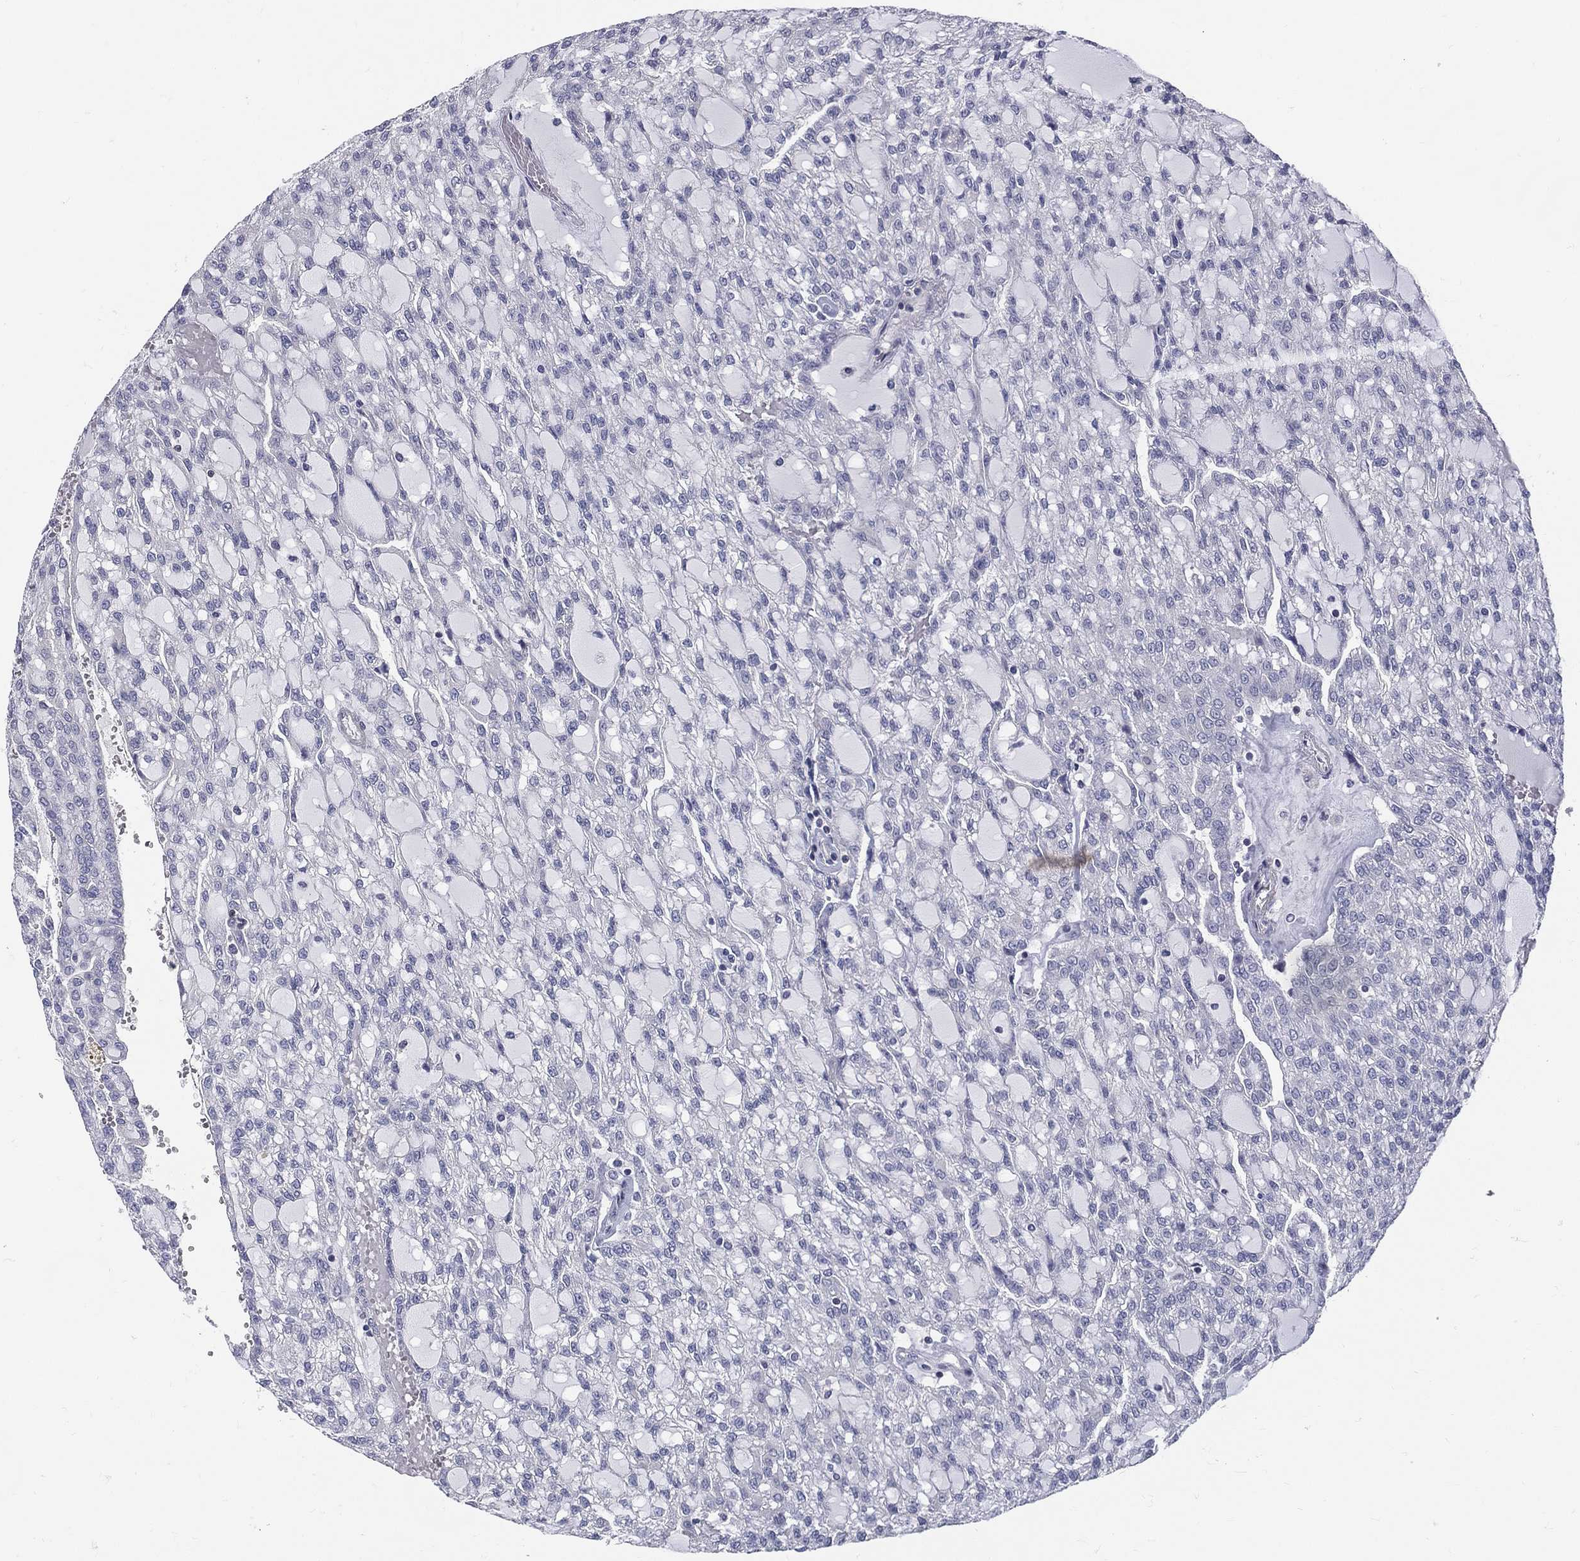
{"staining": {"intensity": "negative", "quantity": "none", "location": "none"}, "tissue": "renal cancer", "cell_type": "Tumor cells", "image_type": "cancer", "snomed": [{"axis": "morphology", "description": "Adenocarcinoma, NOS"}, {"axis": "topography", "description": "Kidney"}], "caption": "Tumor cells are negative for brown protein staining in renal adenocarcinoma. (DAB (3,3'-diaminobenzidine) immunohistochemistry (IHC) visualized using brightfield microscopy, high magnification).", "gene": "ETNPPL", "patient": {"sex": "male", "age": 63}}